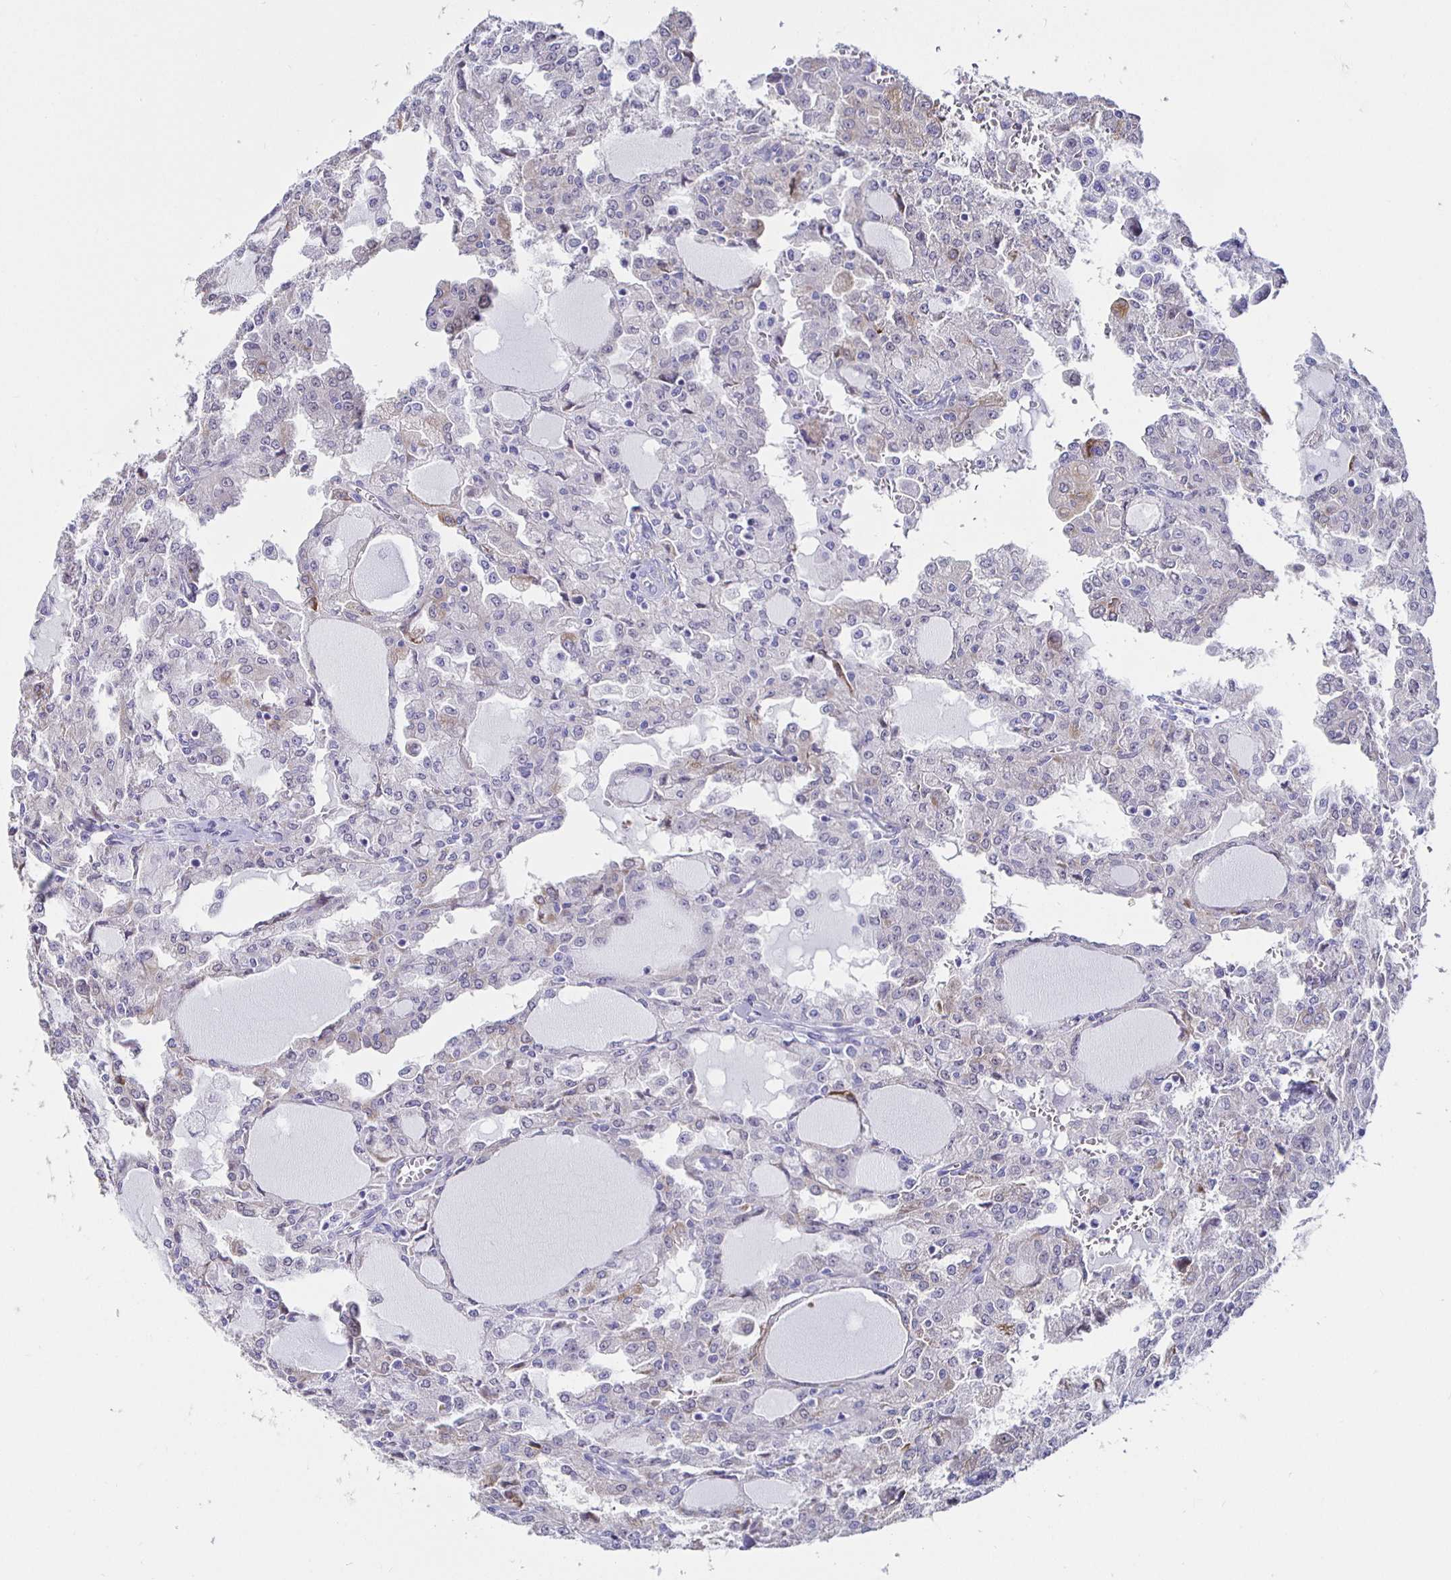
{"staining": {"intensity": "negative", "quantity": "none", "location": "none"}, "tissue": "head and neck cancer", "cell_type": "Tumor cells", "image_type": "cancer", "snomed": [{"axis": "morphology", "description": "Adenocarcinoma, NOS"}, {"axis": "topography", "description": "Head-Neck"}], "caption": "High power microscopy photomicrograph of an IHC photomicrograph of head and neck cancer (adenocarcinoma), revealing no significant positivity in tumor cells.", "gene": "HSPA4L", "patient": {"sex": "male", "age": 64}}